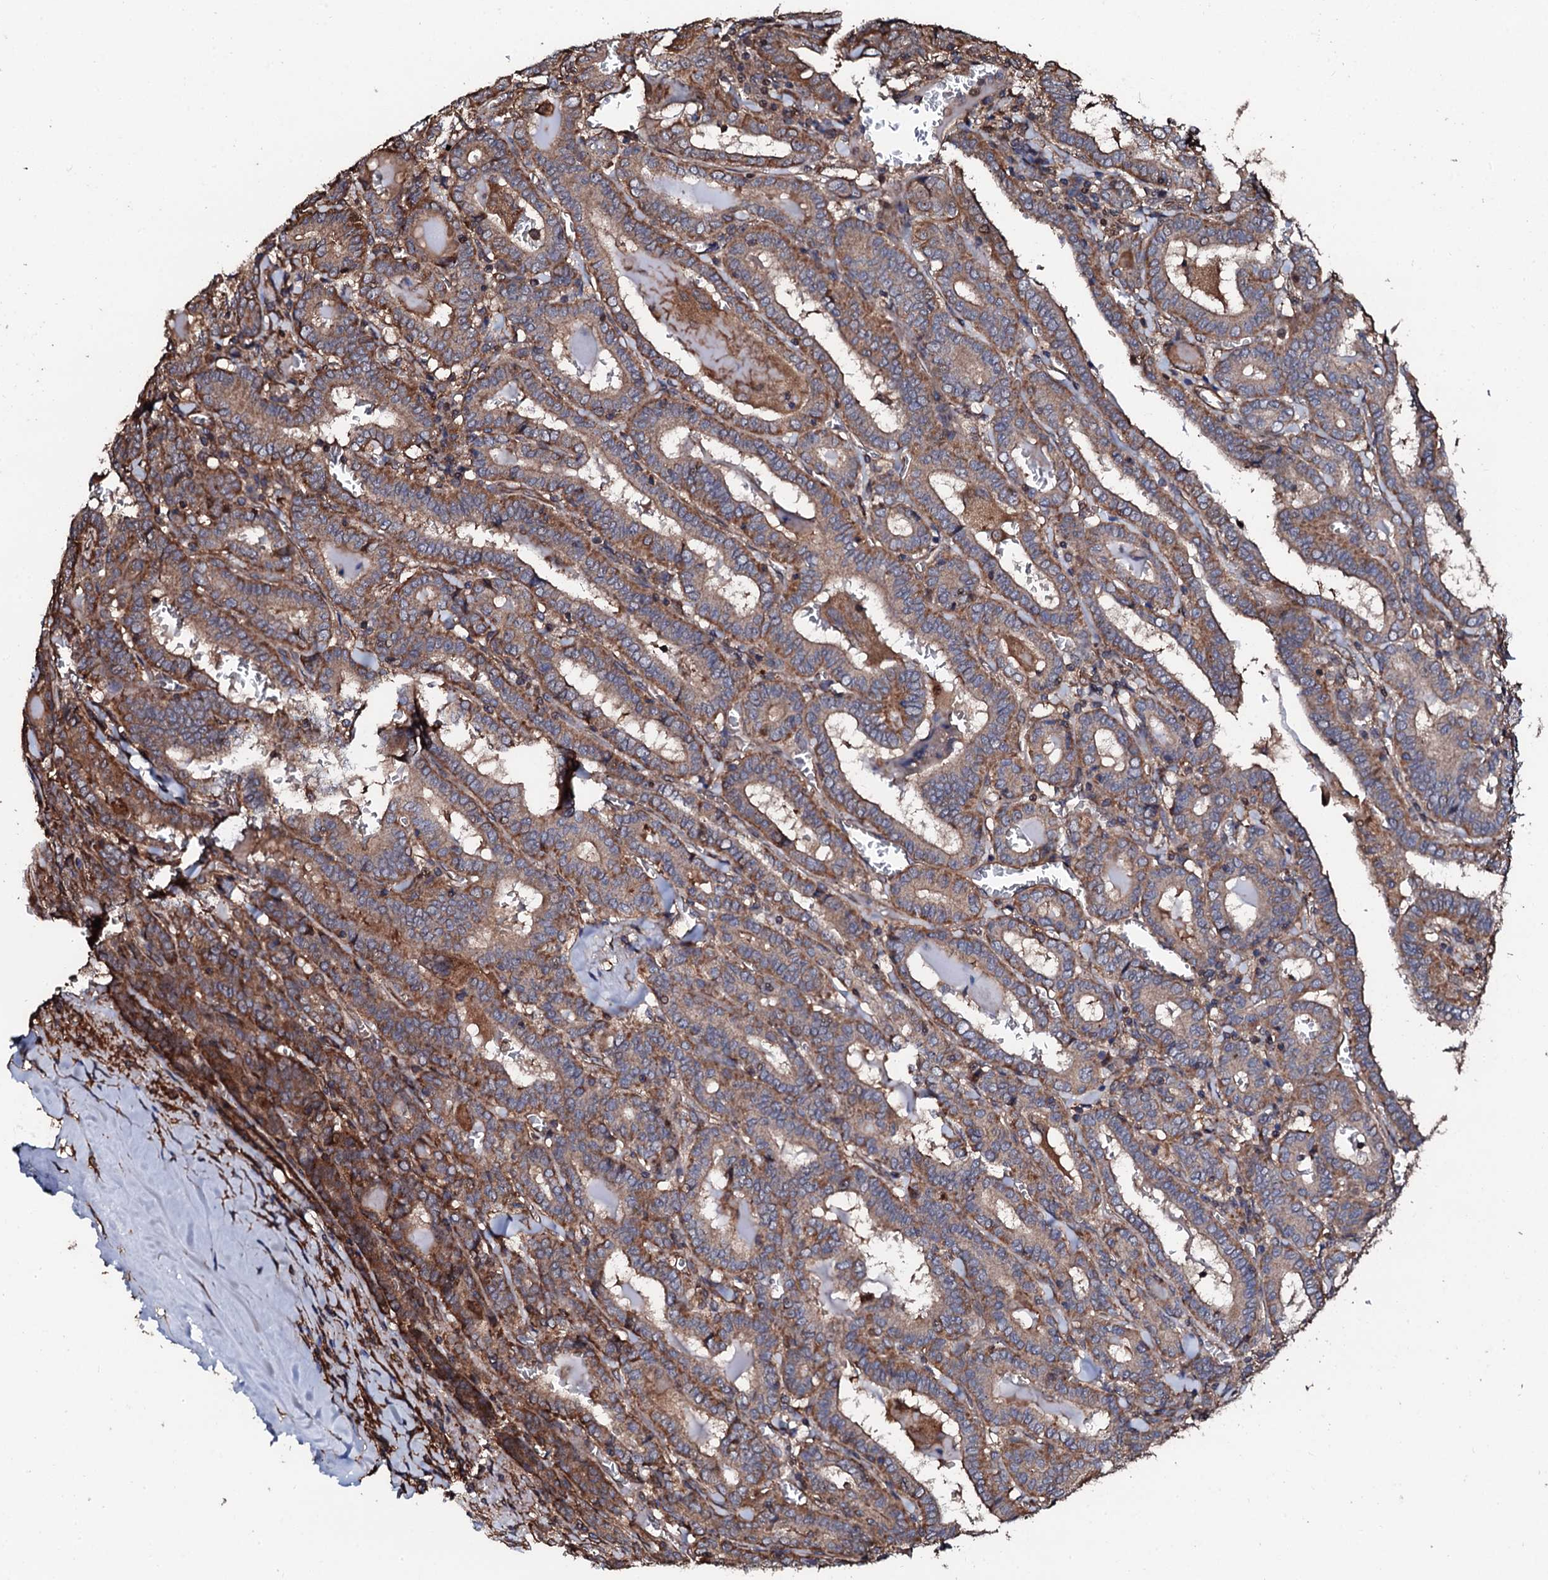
{"staining": {"intensity": "moderate", "quantity": ">75%", "location": "cytoplasmic/membranous"}, "tissue": "thyroid cancer", "cell_type": "Tumor cells", "image_type": "cancer", "snomed": [{"axis": "morphology", "description": "Papillary adenocarcinoma, NOS"}, {"axis": "topography", "description": "Thyroid gland"}], "caption": "A brown stain shows moderate cytoplasmic/membranous positivity of a protein in human thyroid papillary adenocarcinoma tumor cells. Using DAB (brown) and hematoxylin (blue) stains, captured at high magnification using brightfield microscopy.", "gene": "CKAP5", "patient": {"sex": "female", "age": 72}}